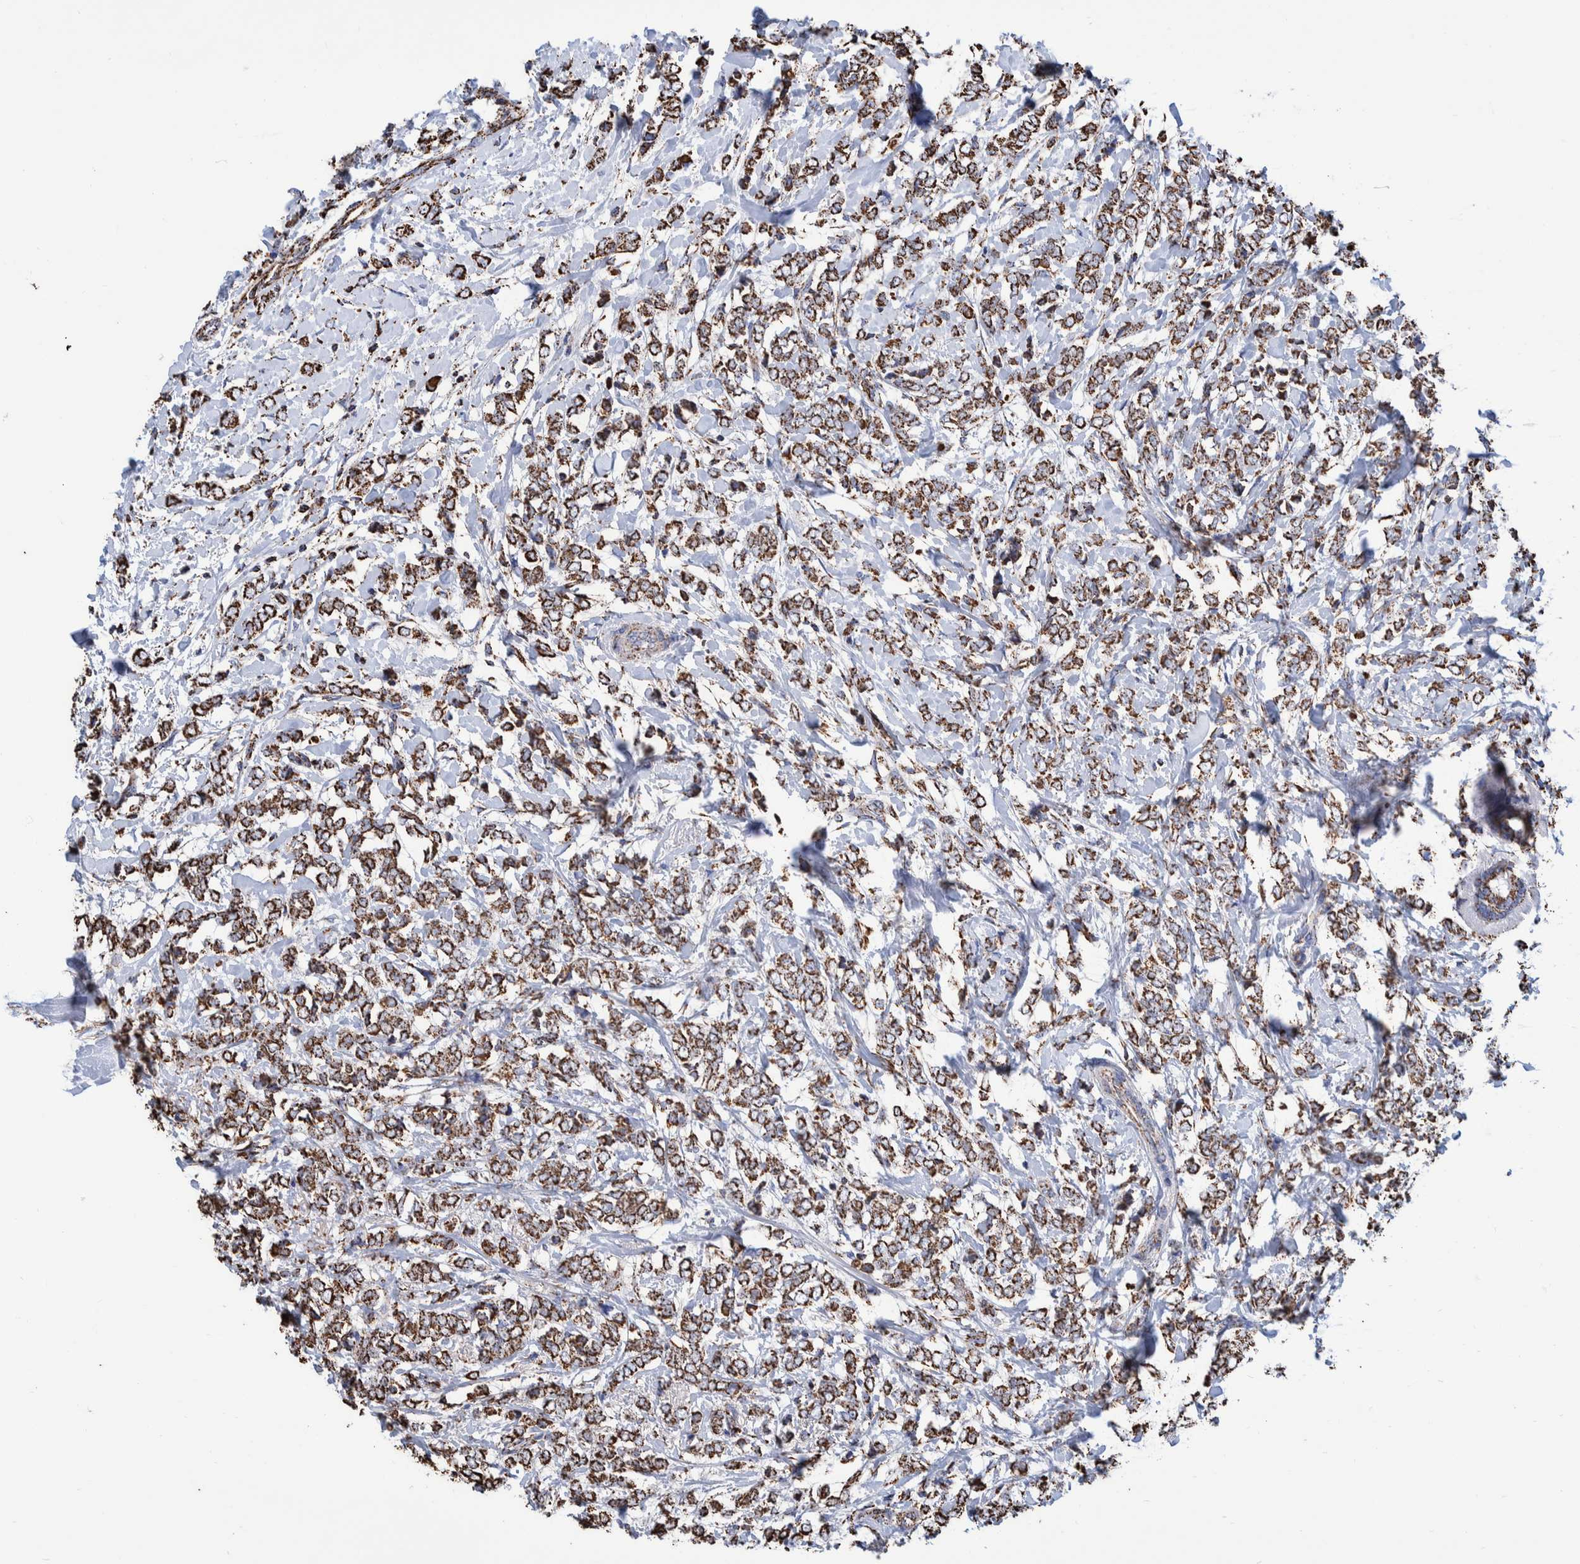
{"staining": {"intensity": "strong", "quantity": ">75%", "location": "cytoplasmic/membranous"}, "tissue": "breast cancer", "cell_type": "Tumor cells", "image_type": "cancer", "snomed": [{"axis": "morphology", "description": "Normal tissue, NOS"}, {"axis": "morphology", "description": "Lobular carcinoma"}, {"axis": "topography", "description": "Breast"}], "caption": "An immunohistochemistry micrograph of neoplastic tissue is shown. Protein staining in brown labels strong cytoplasmic/membranous positivity in lobular carcinoma (breast) within tumor cells.", "gene": "VPS26C", "patient": {"sex": "female", "age": 47}}